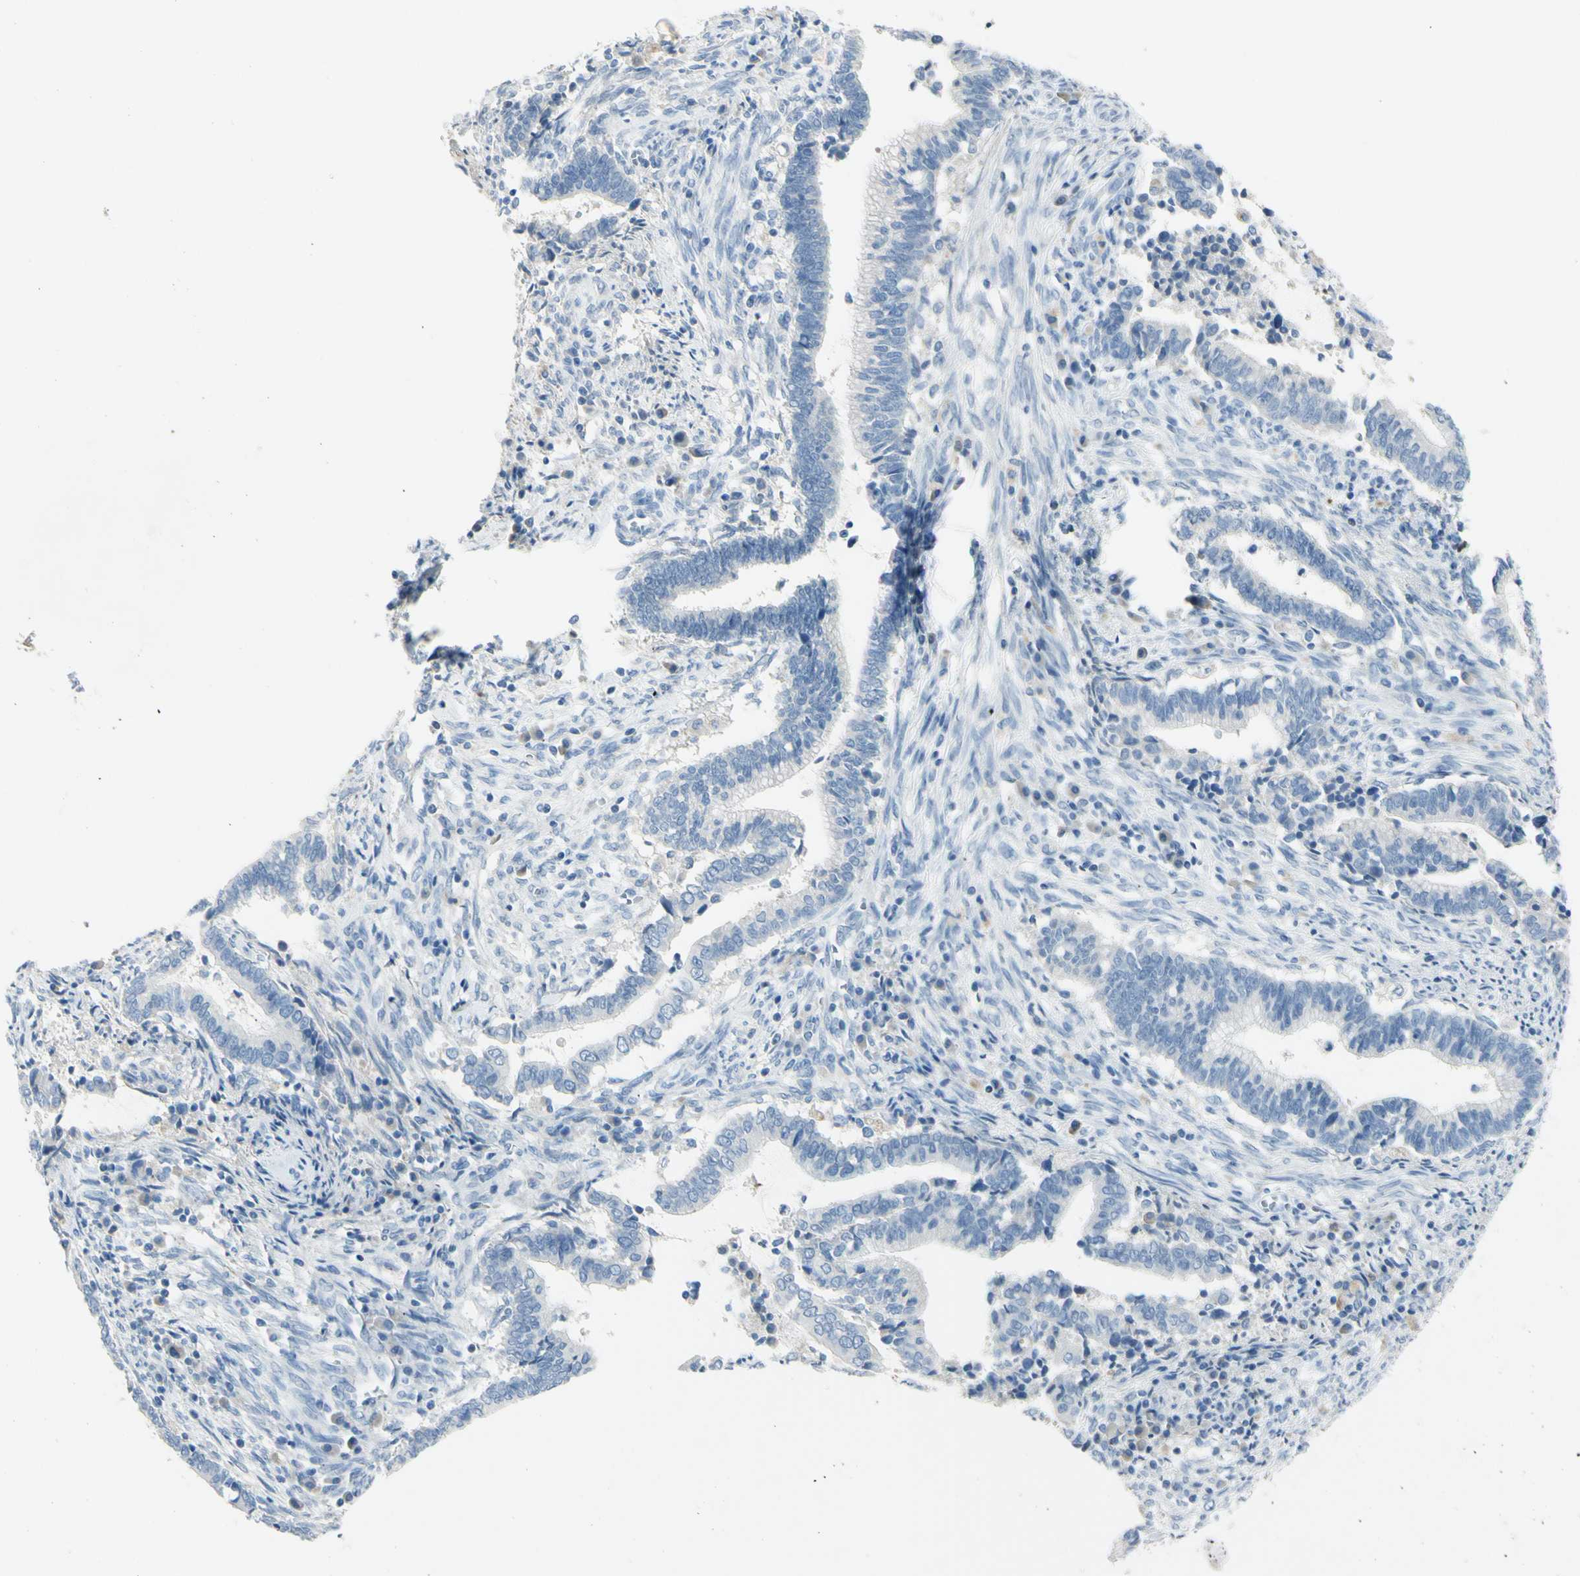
{"staining": {"intensity": "negative", "quantity": "none", "location": "none"}, "tissue": "cervical cancer", "cell_type": "Tumor cells", "image_type": "cancer", "snomed": [{"axis": "morphology", "description": "Adenocarcinoma, NOS"}, {"axis": "topography", "description": "Cervix"}], "caption": "A micrograph of adenocarcinoma (cervical) stained for a protein reveals no brown staining in tumor cells. (IHC, brightfield microscopy, high magnification).", "gene": "ZNF557", "patient": {"sex": "female", "age": 44}}